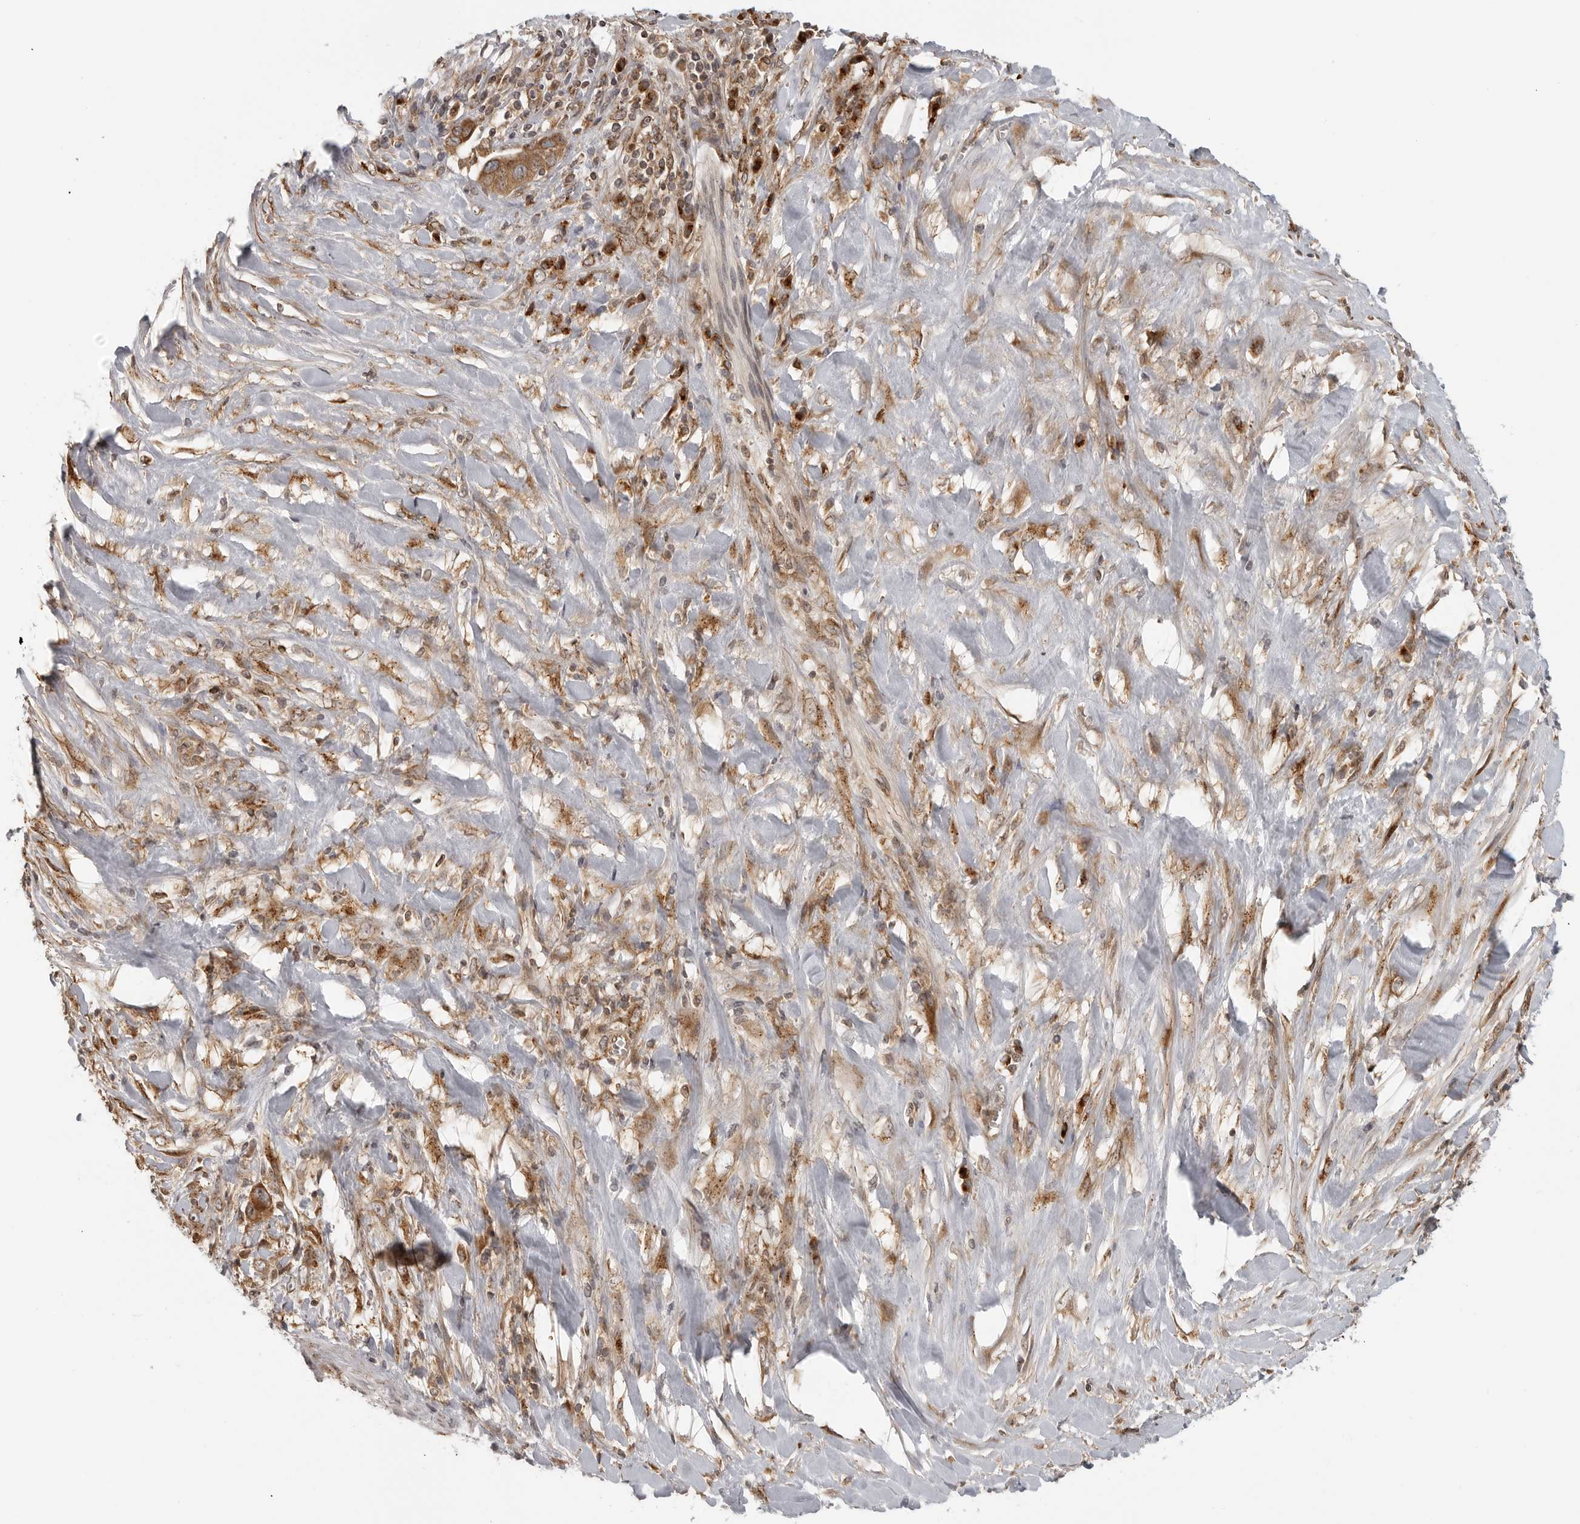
{"staining": {"intensity": "moderate", "quantity": ">75%", "location": "cytoplasmic/membranous"}, "tissue": "liver cancer", "cell_type": "Tumor cells", "image_type": "cancer", "snomed": [{"axis": "morphology", "description": "Cholangiocarcinoma"}, {"axis": "topography", "description": "Liver"}], "caption": "A high-resolution micrograph shows immunohistochemistry (IHC) staining of cholangiocarcinoma (liver), which reveals moderate cytoplasmic/membranous expression in about >75% of tumor cells. (DAB = brown stain, brightfield microscopy at high magnification).", "gene": "COPA", "patient": {"sex": "female", "age": 52}}